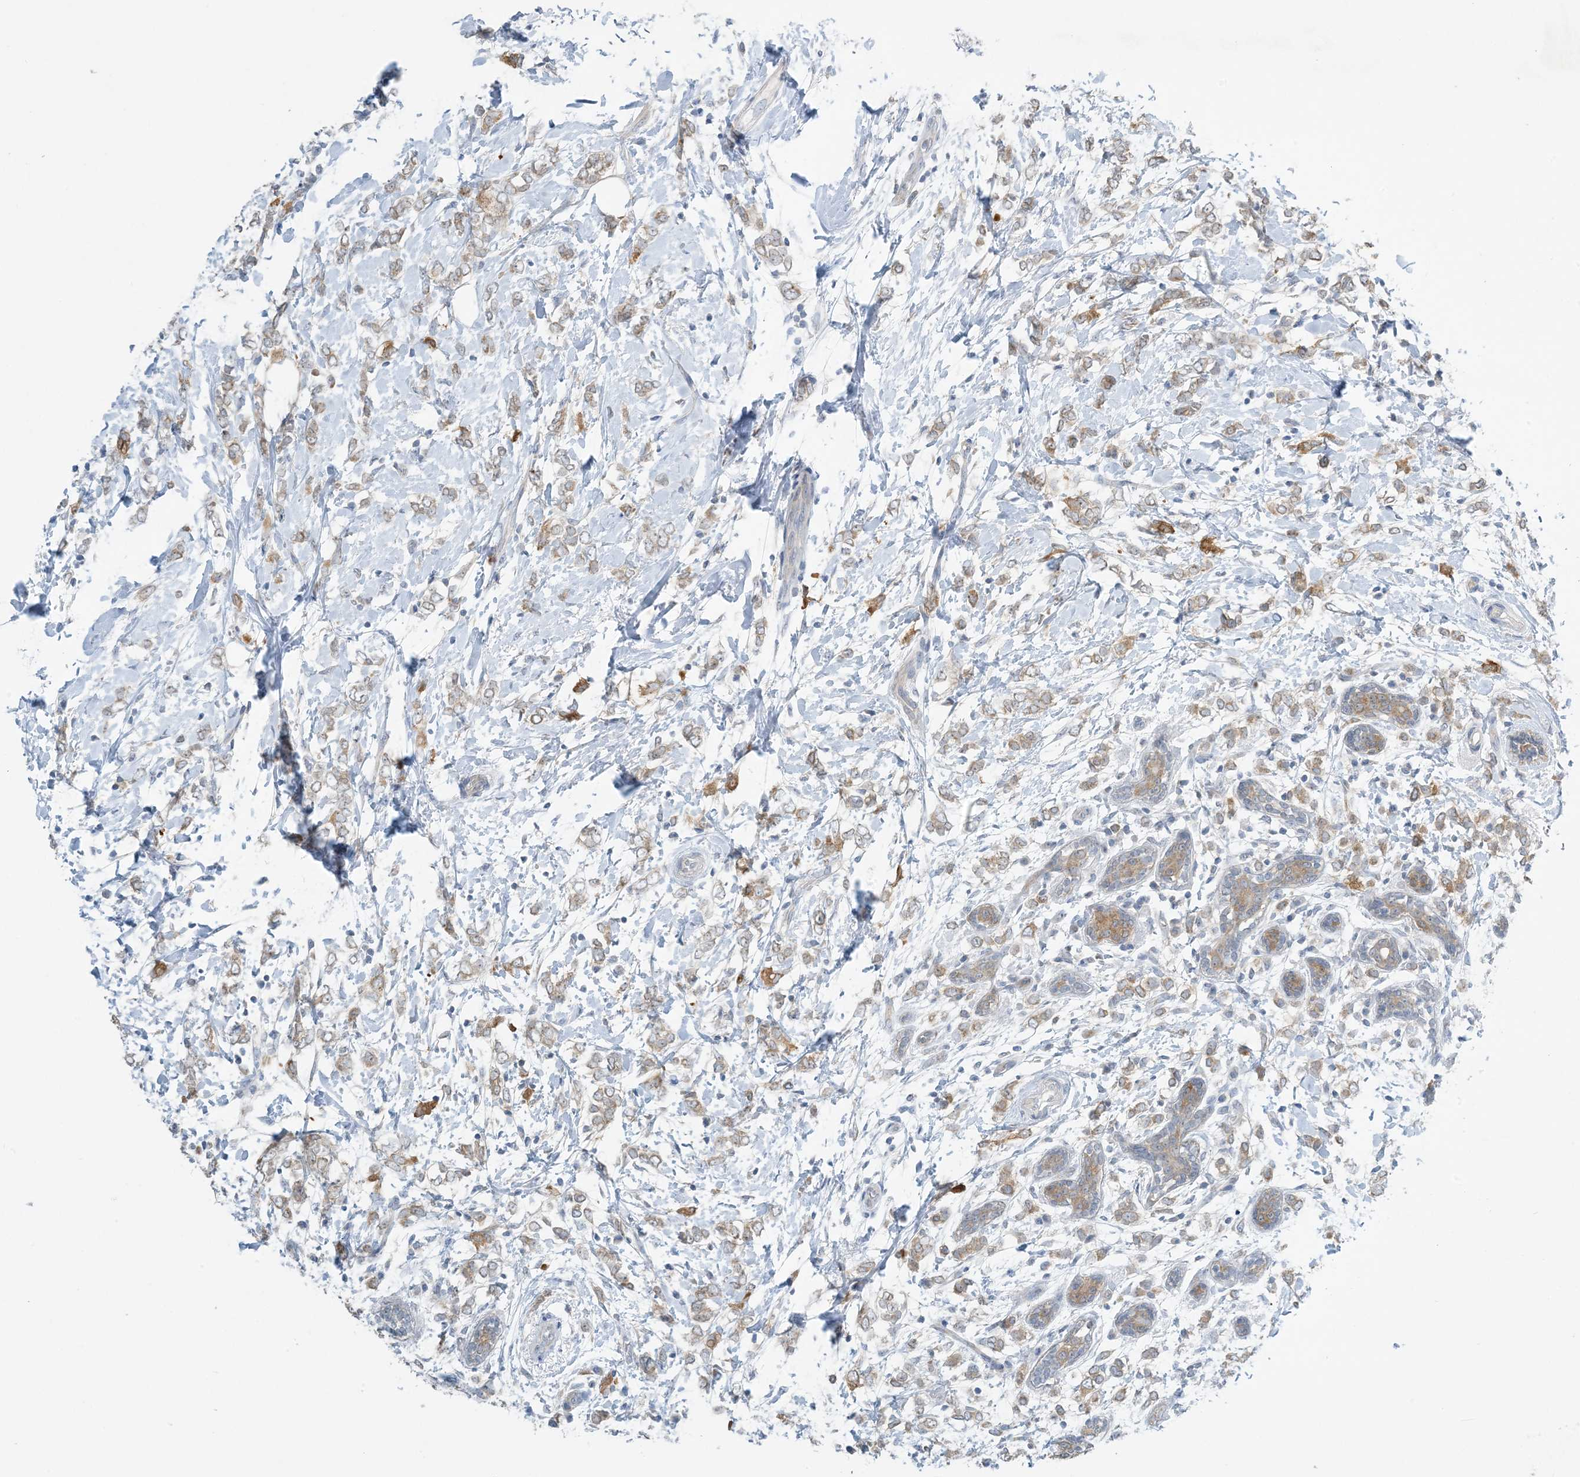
{"staining": {"intensity": "moderate", "quantity": ">75%", "location": "cytoplasmic/membranous"}, "tissue": "breast cancer", "cell_type": "Tumor cells", "image_type": "cancer", "snomed": [{"axis": "morphology", "description": "Normal tissue, NOS"}, {"axis": "morphology", "description": "Lobular carcinoma"}, {"axis": "topography", "description": "Breast"}], "caption": "A micrograph of human breast cancer (lobular carcinoma) stained for a protein exhibits moderate cytoplasmic/membranous brown staining in tumor cells. (IHC, brightfield microscopy, high magnification).", "gene": "MRPS18A", "patient": {"sex": "female", "age": 47}}